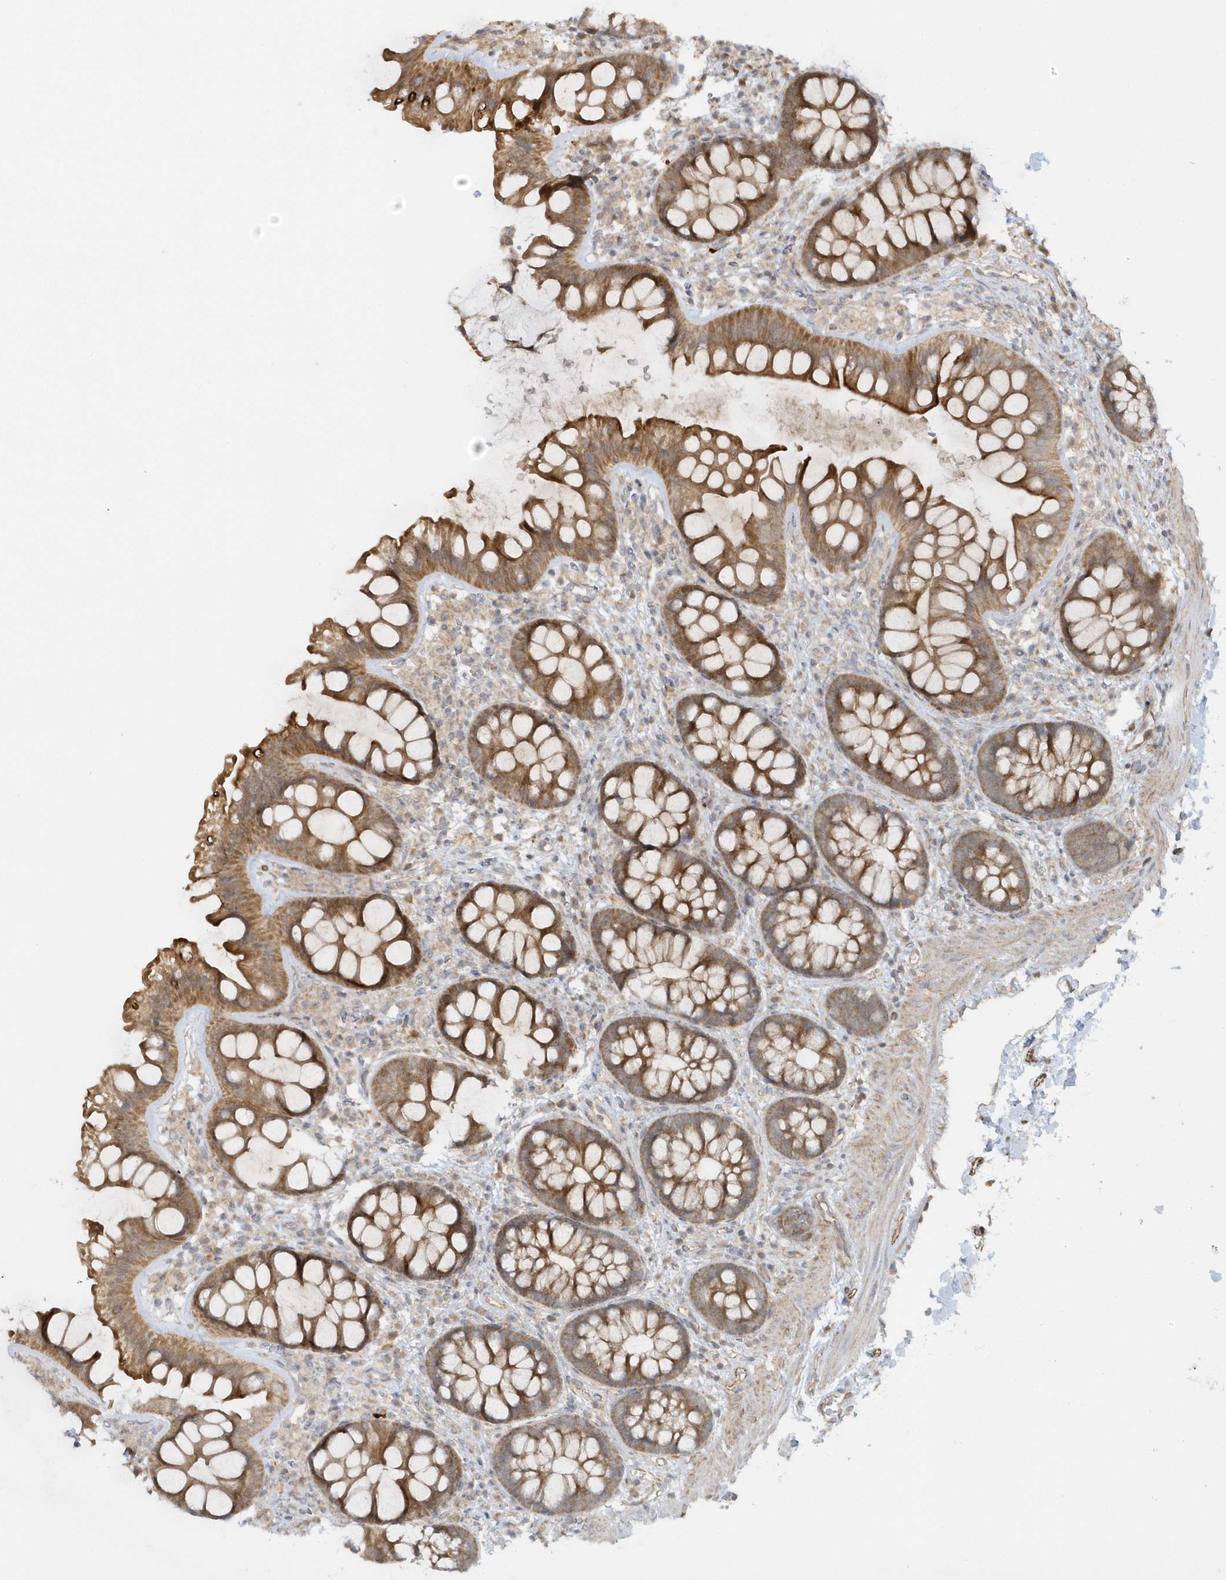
{"staining": {"intensity": "negative", "quantity": "none", "location": "none"}, "tissue": "colon", "cell_type": "Endothelial cells", "image_type": "normal", "snomed": [{"axis": "morphology", "description": "Normal tissue, NOS"}, {"axis": "topography", "description": "Colon"}], "caption": "Immunohistochemistry image of unremarkable colon stained for a protein (brown), which reveals no positivity in endothelial cells.", "gene": "THG1L", "patient": {"sex": "female", "age": 62}}